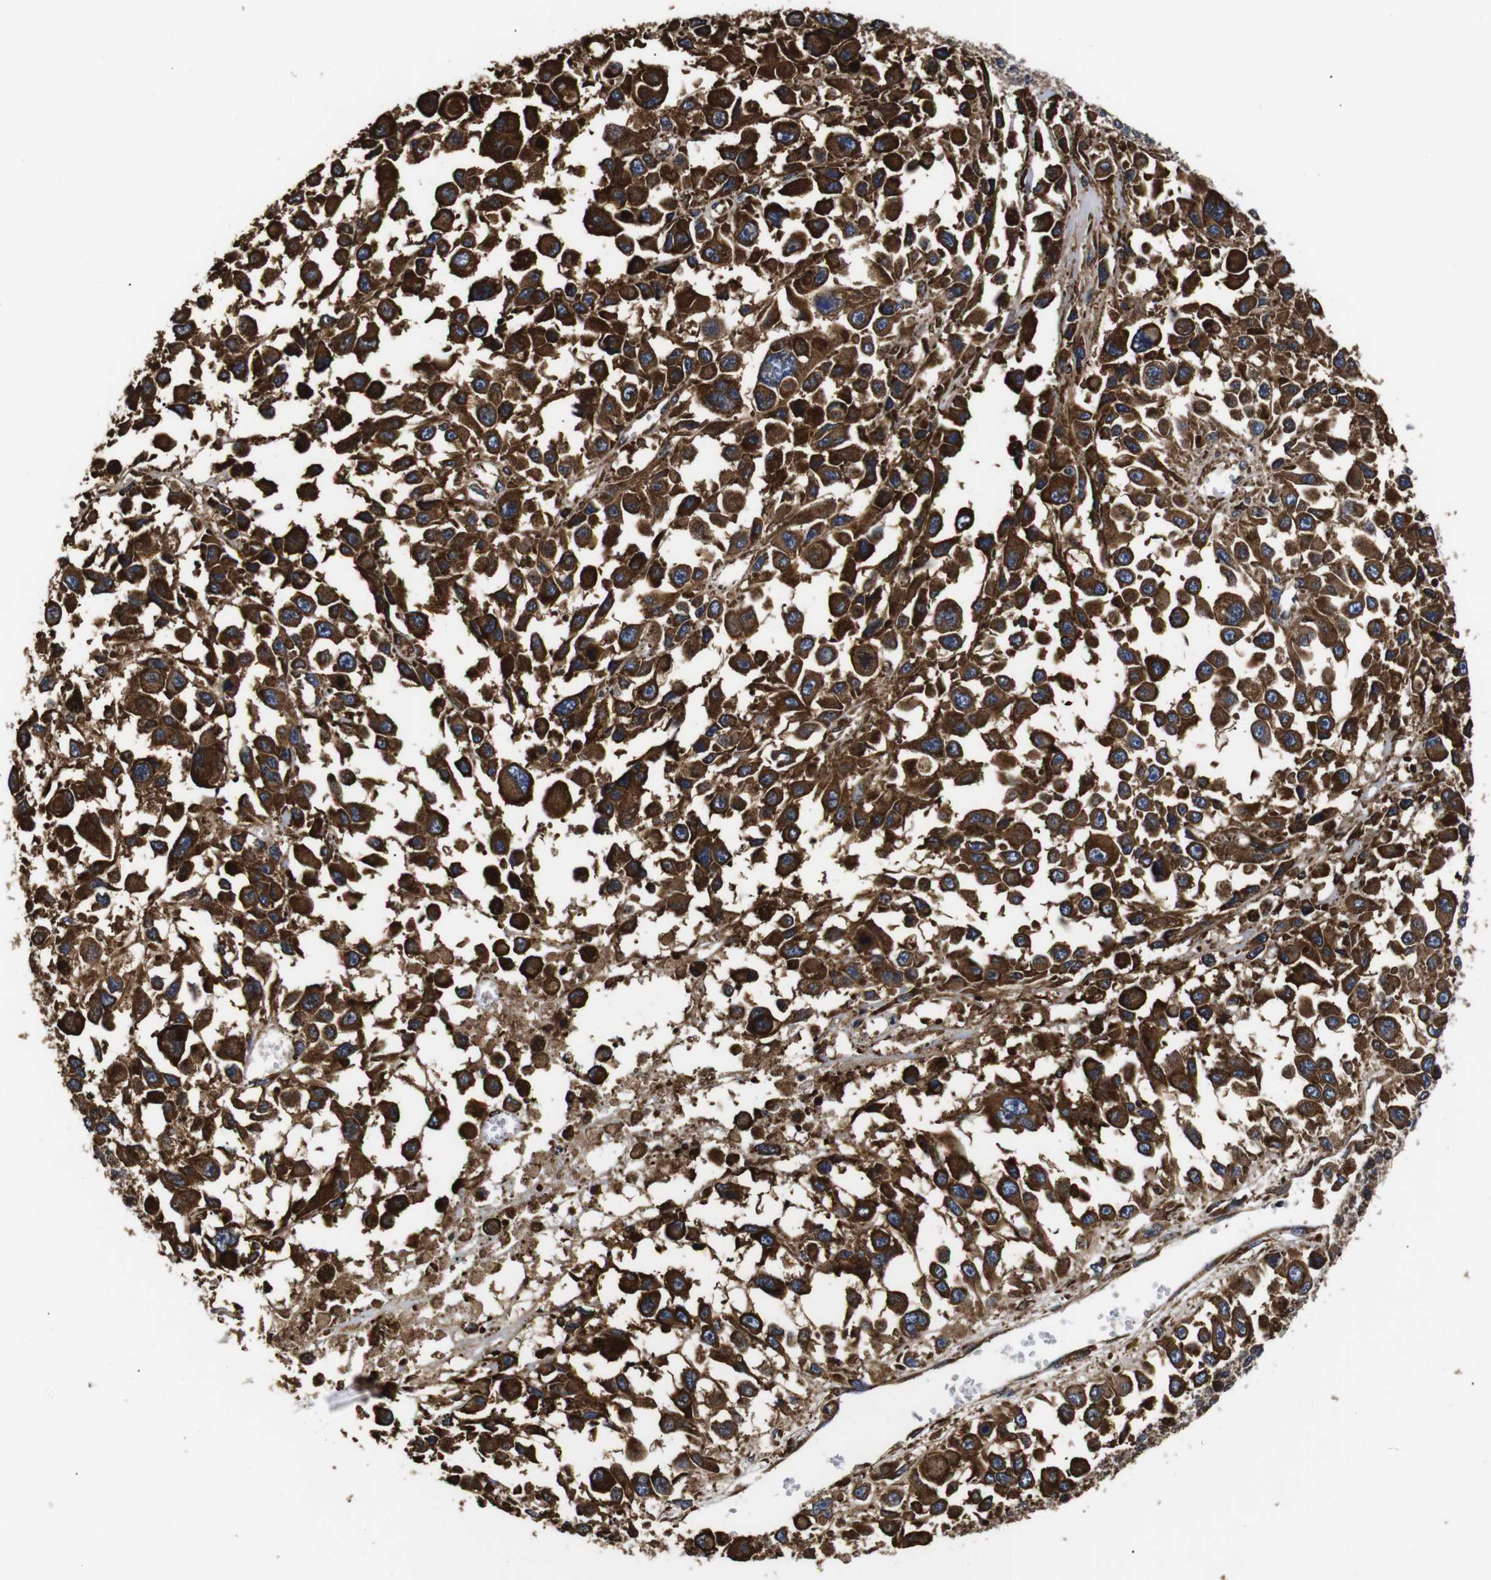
{"staining": {"intensity": "strong", "quantity": ">75%", "location": "cytoplasmic/membranous"}, "tissue": "melanoma", "cell_type": "Tumor cells", "image_type": "cancer", "snomed": [{"axis": "morphology", "description": "Malignant melanoma, Metastatic site"}, {"axis": "topography", "description": "Lymph node"}], "caption": "Malignant melanoma (metastatic site) tissue reveals strong cytoplasmic/membranous positivity in about >75% of tumor cells, visualized by immunohistochemistry.", "gene": "HHIP", "patient": {"sex": "male", "age": 59}}